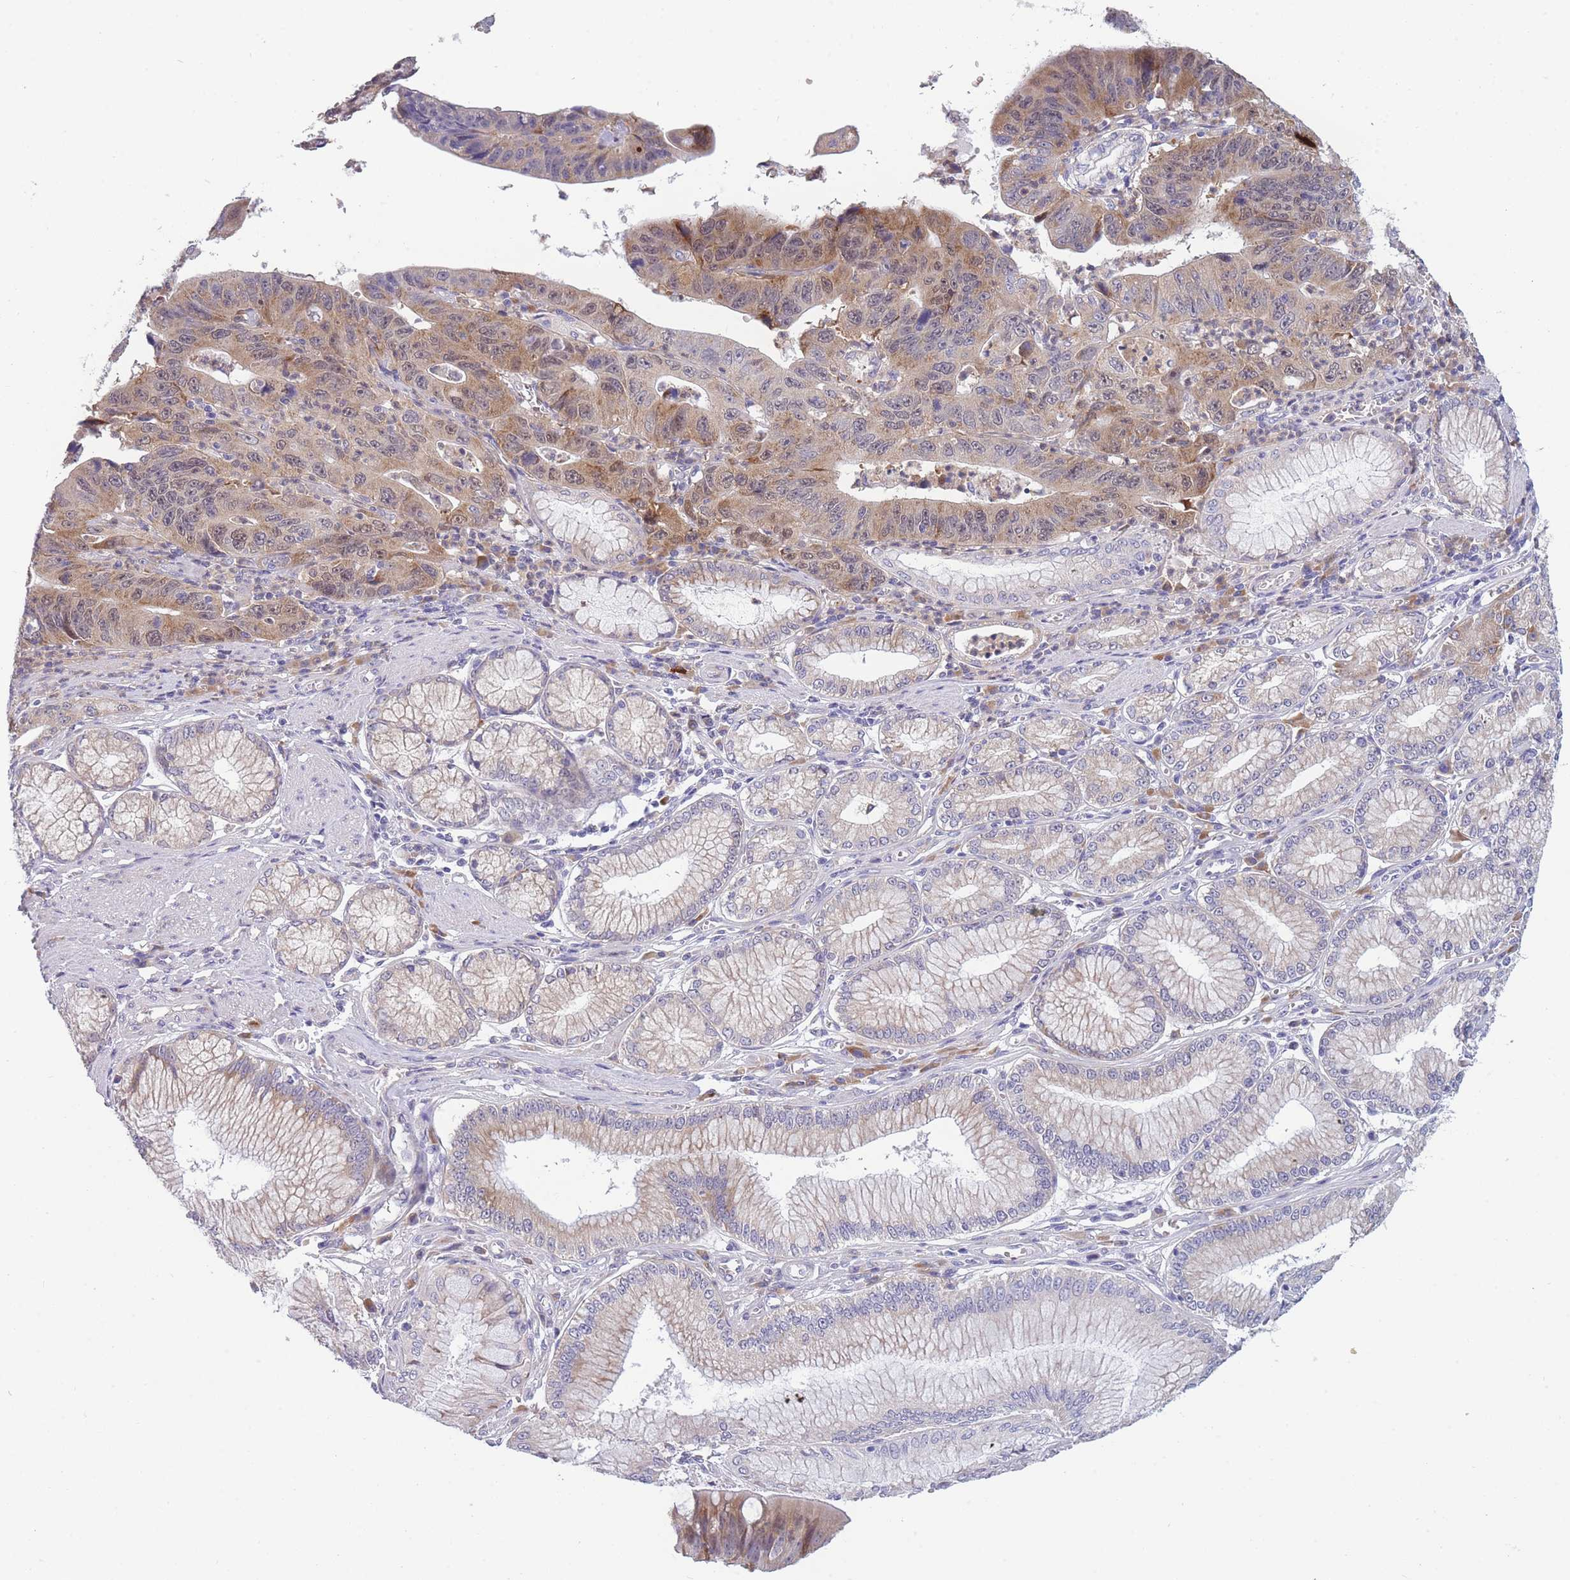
{"staining": {"intensity": "moderate", "quantity": ">75%", "location": "cytoplasmic/membranous,nuclear"}, "tissue": "stomach cancer", "cell_type": "Tumor cells", "image_type": "cancer", "snomed": [{"axis": "morphology", "description": "Adenocarcinoma, NOS"}, {"axis": "topography", "description": "Stomach"}], "caption": "Human stomach cancer (adenocarcinoma) stained with a brown dye shows moderate cytoplasmic/membranous and nuclear positive staining in approximately >75% of tumor cells.", "gene": "NDUFAF6", "patient": {"sex": "male", "age": 59}}